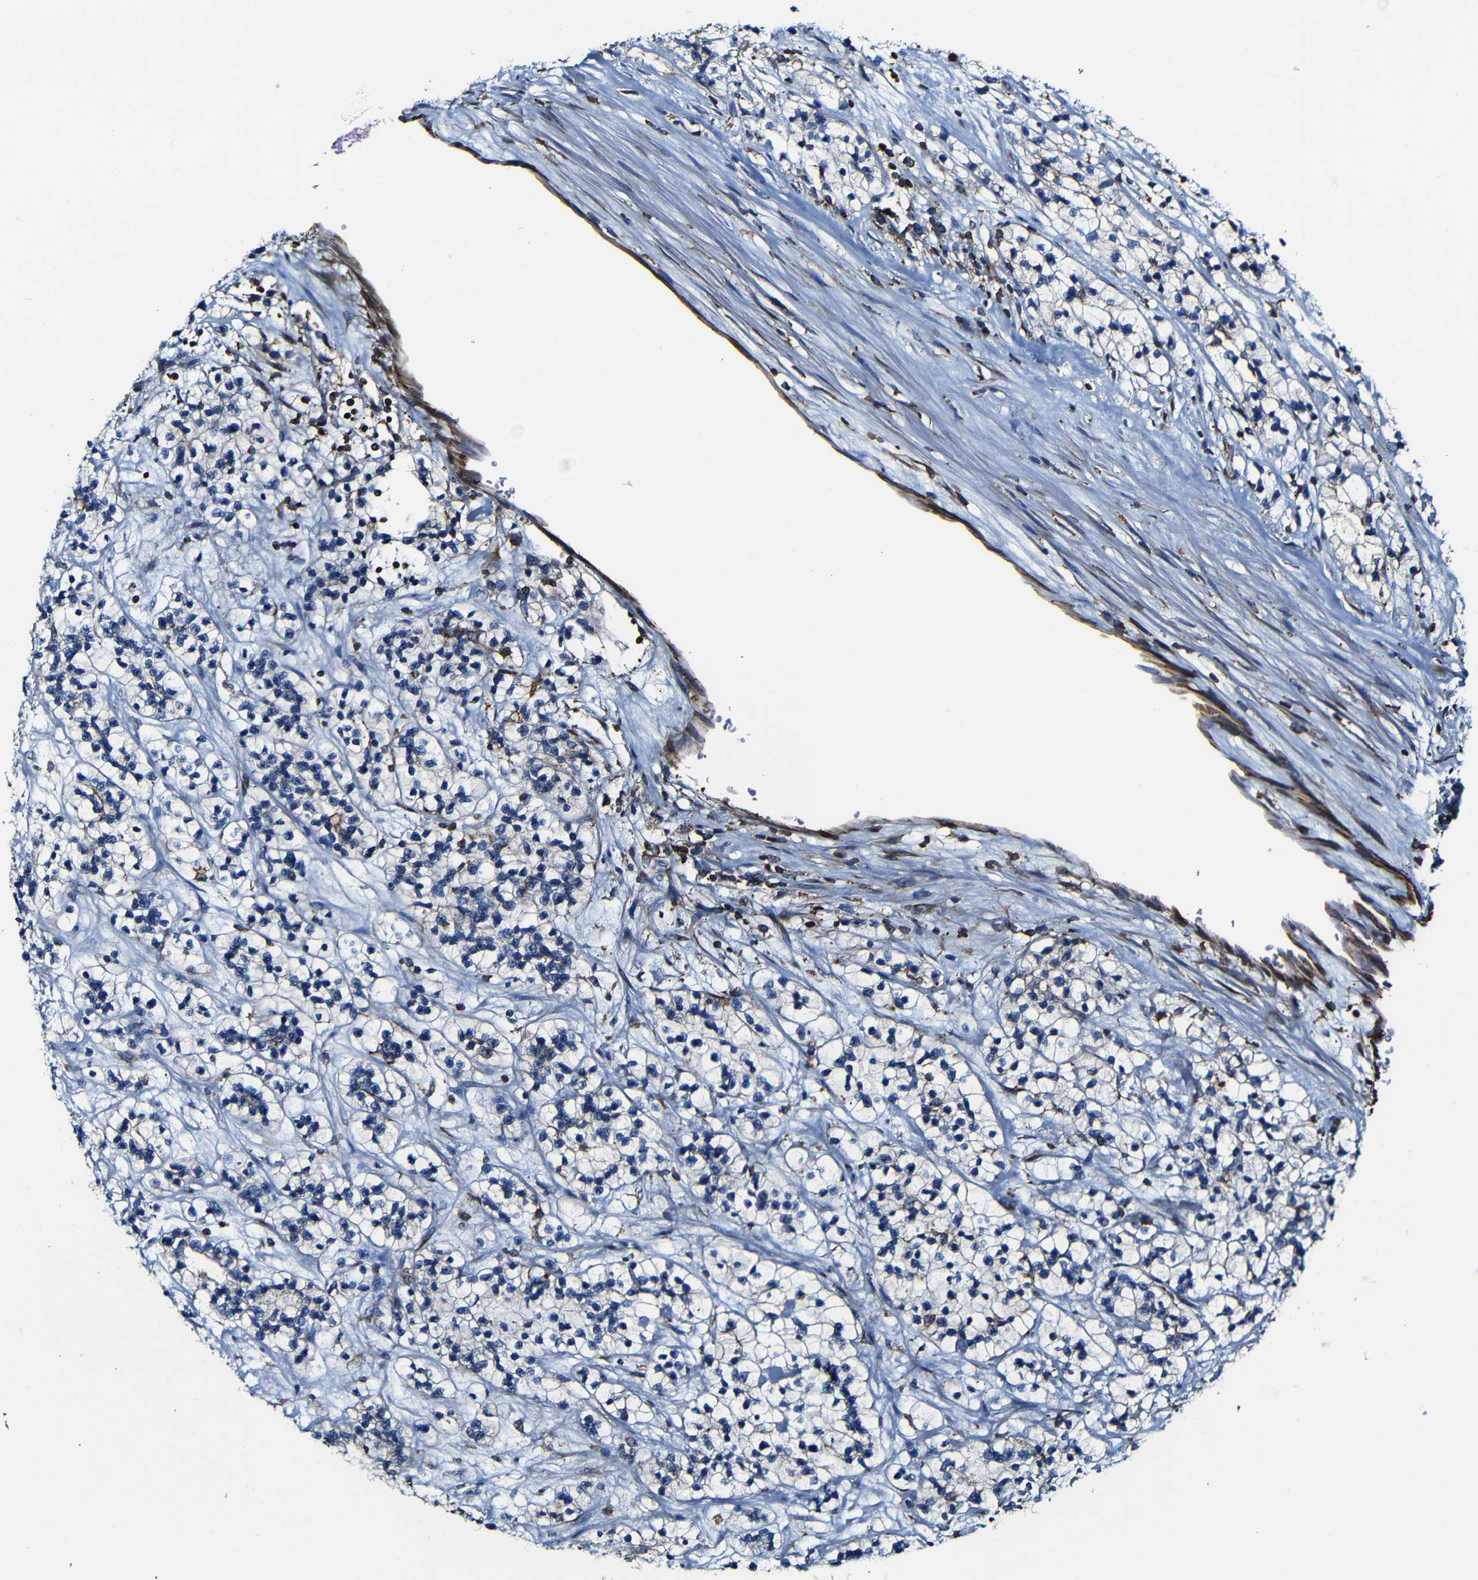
{"staining": {"intensity": "negative", "quantity": "none", "location": "none"}, "tissue": "renal cancer", "cell_type": "Tumor cells", "image_type": "cancer", "snomed": [{"axis": "morphology", "description": "Adenocarcinoma, NOS"}, {"axis": "topography", "description": "Kidney"}], "caption": "Immunohistochemical staining of renal cancer (adenocarcinoma) exhibits no significant expression in tumor cells.", "gene": "MSN", "patient": {"sex": "female", "age": 57}}